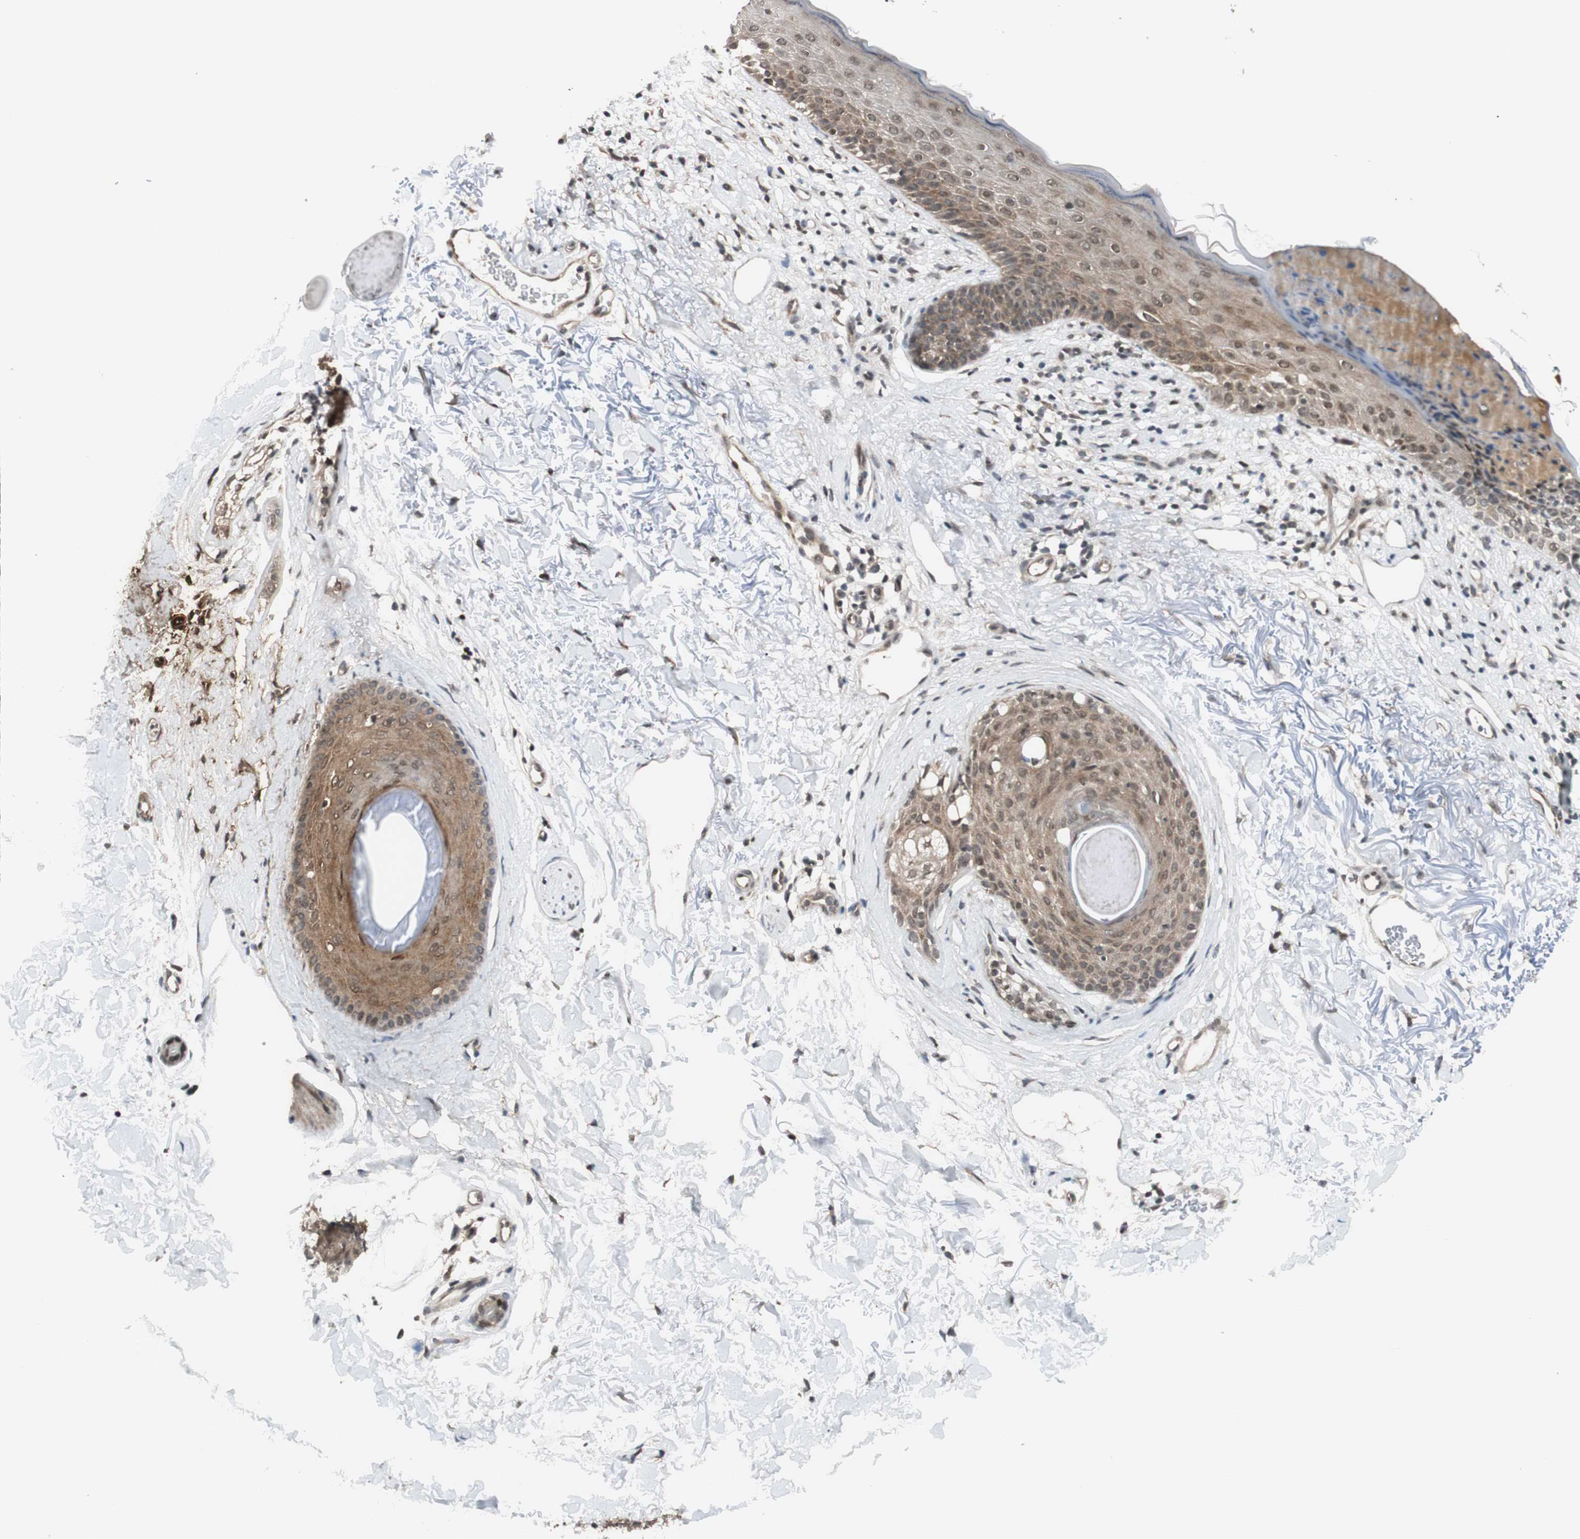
{"staining": {"intensity": "moderate", "quantity": ">75%", "location": "cytoplasmic/membranous"}, "tissue": "skin cancer", "cell_type": "Tumor cells", "image_type": "cancer", "snomed": [{"axis": "morphology", "description": "Basal cell carcinoma"}, {"axis": "topography", "description": "Skin"}], "caption": "Immunohistochemistry (IHC) of skin cancer (basal cell carcinoma) displays medium levels of moderate cytoplasmic/membranous expression in about >75% of tumor cells. (DAB IHC, brown staining for protein, blue staining for nuclei).", "gene": "BRMS1", "patient": {"sex": "female", "age": 70}}